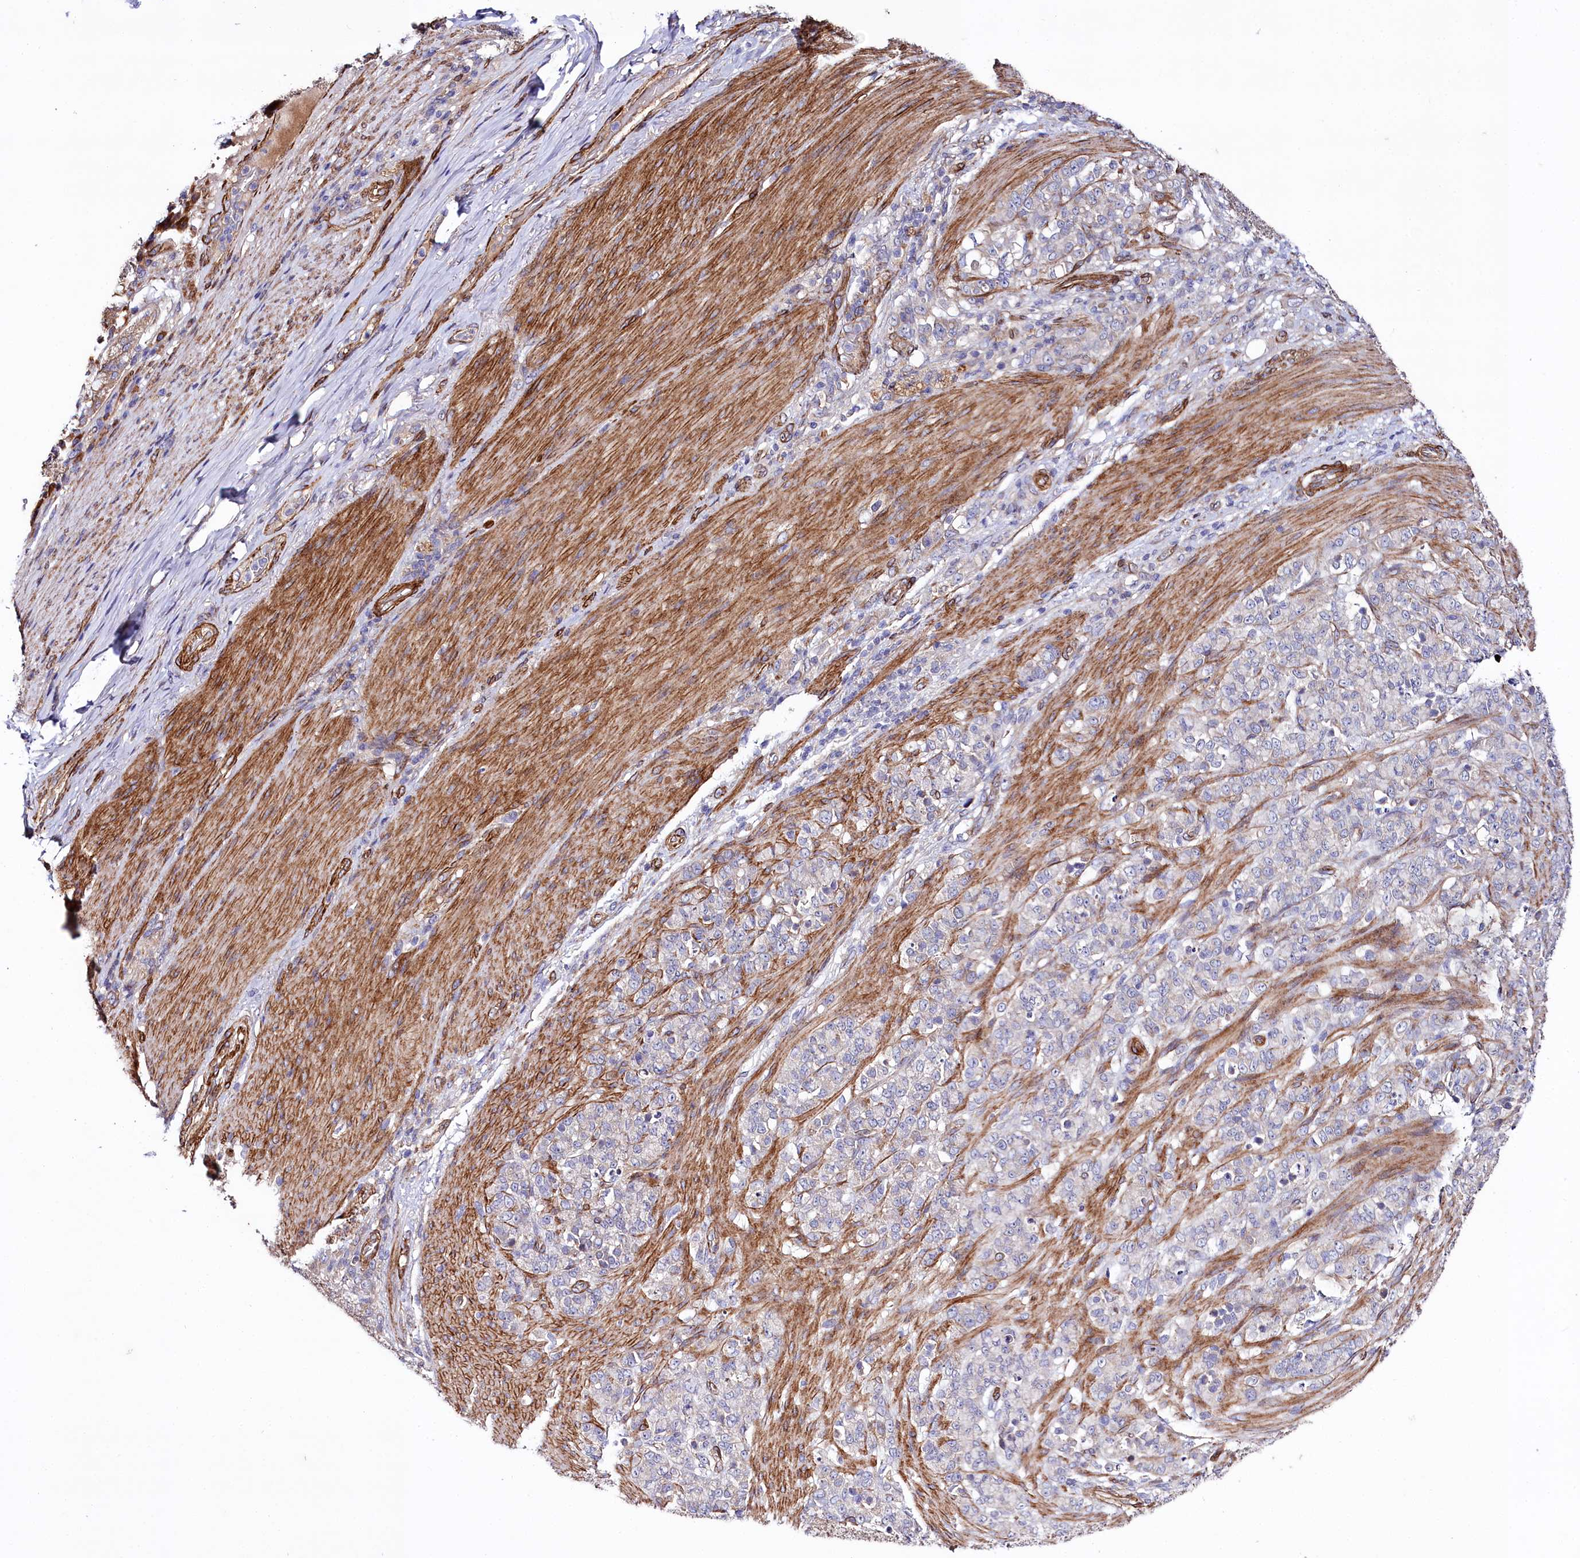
{"staining": {"intensity": "negative", "quantity": "none", "location": "none"}, "tissue": "stomach cancer", "cell_type": "Tumor cells", "image_type": "cancer", "snomed": [{"axis": "morphology", "description": "Adenocarcinoma, NOS"}, {"axis": "topography", "description": "Stomach"}], "caption": "Immunohistochemical staining of human stomach cancer exhibits no significant positivity in tumor cells.", "gene": "SPATS2", "patient": {"sex": "female", "age": 79}}